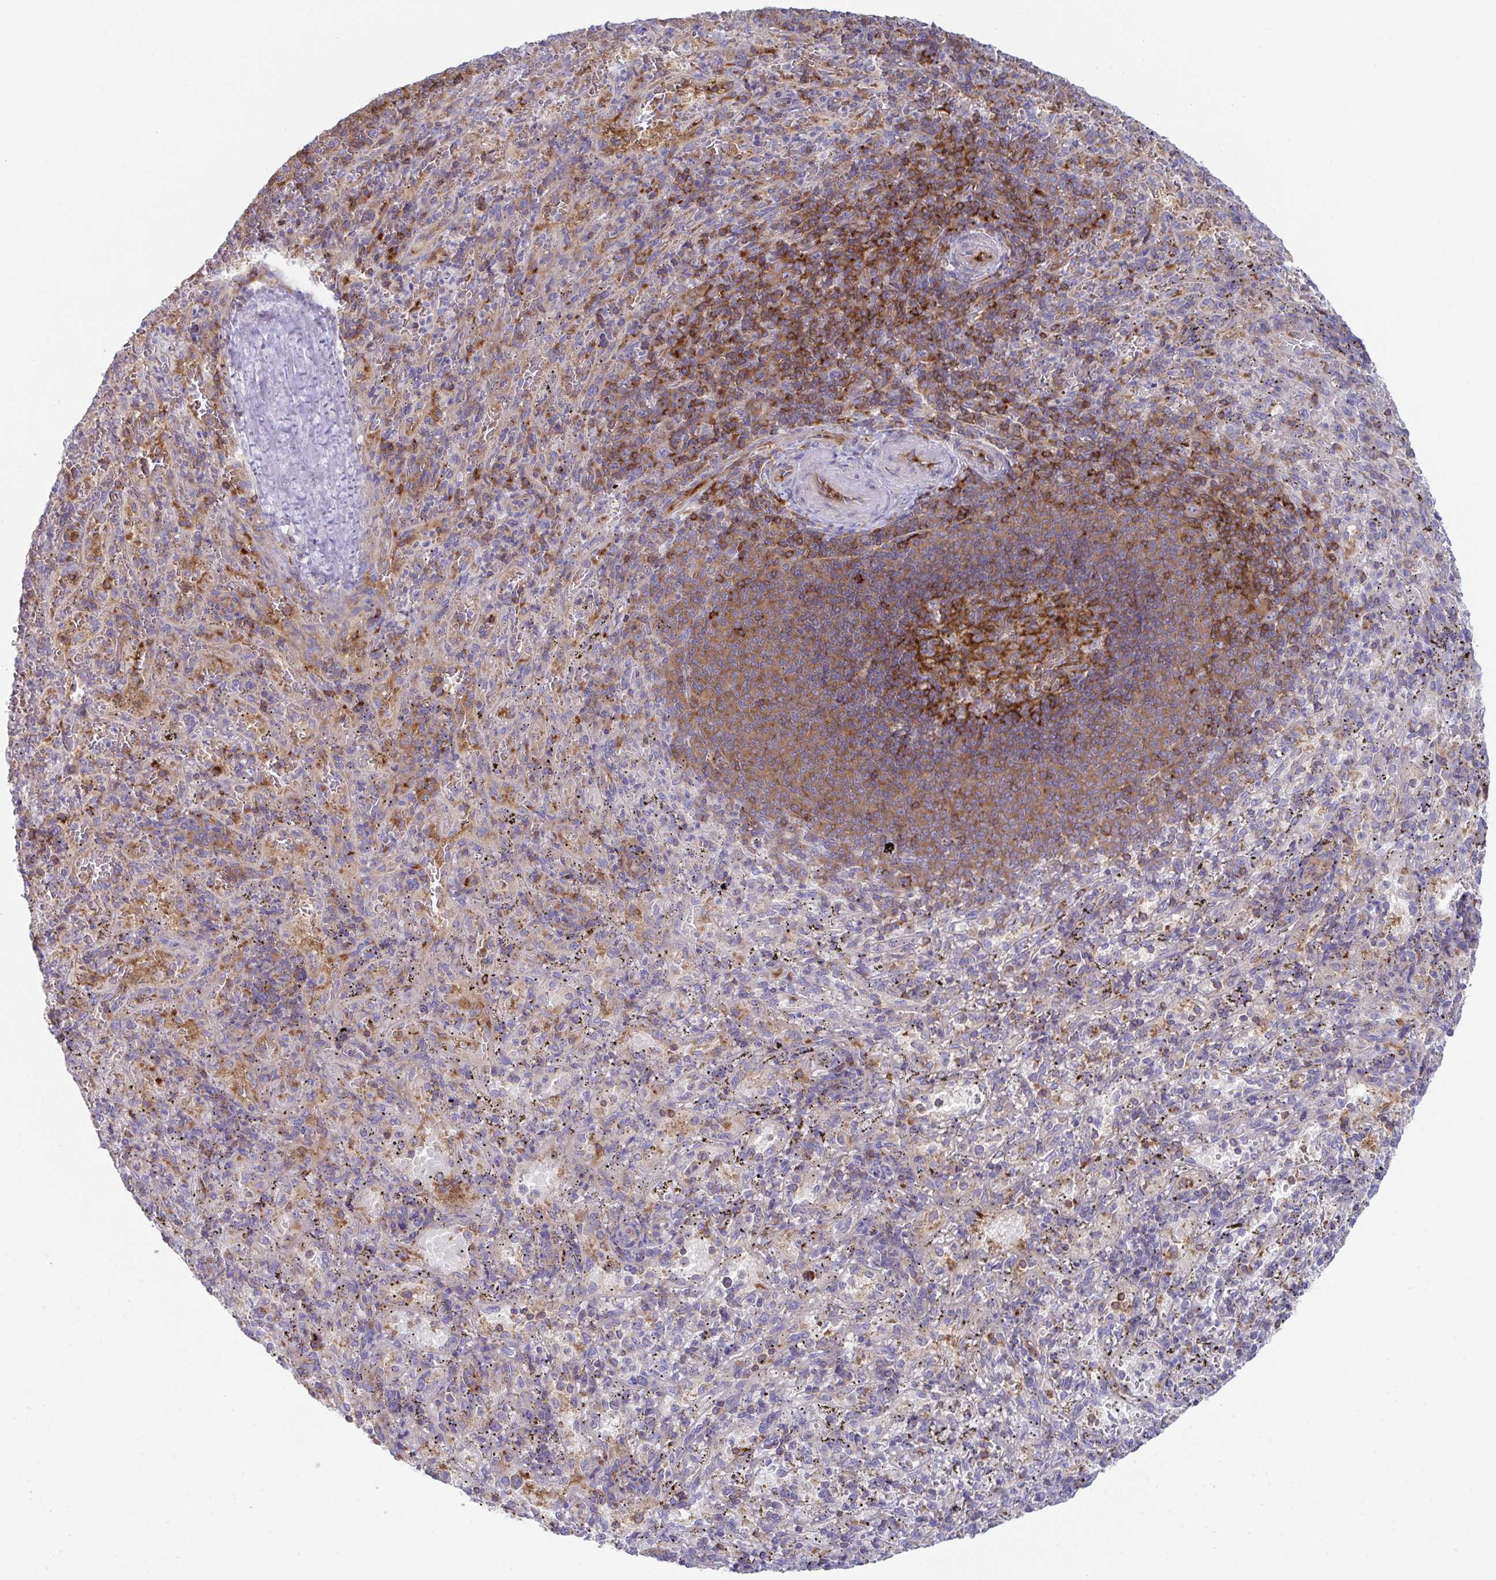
{"staining": {"intensity": "strong", "quantity": ">75%", "location": "cytoplasmic/membranous"}, "tissue": "spleen", "cell_type": "Cells in red pulp", "image_type": "normal", "snomed": [{"axis": "morphology", "description": "Normal tissue, NOS"}, {"axis": "topography", "description": "Spleen"}], "caption": "A high-resolution photomicrograph shows IHC staining of unremarkable spleen, which reveals strong cytoplasmic/membranous expression in approximately >75% of cells in red pulp.", "gene": "WNK1", "patient": {"sex": "male", "age": 57}}